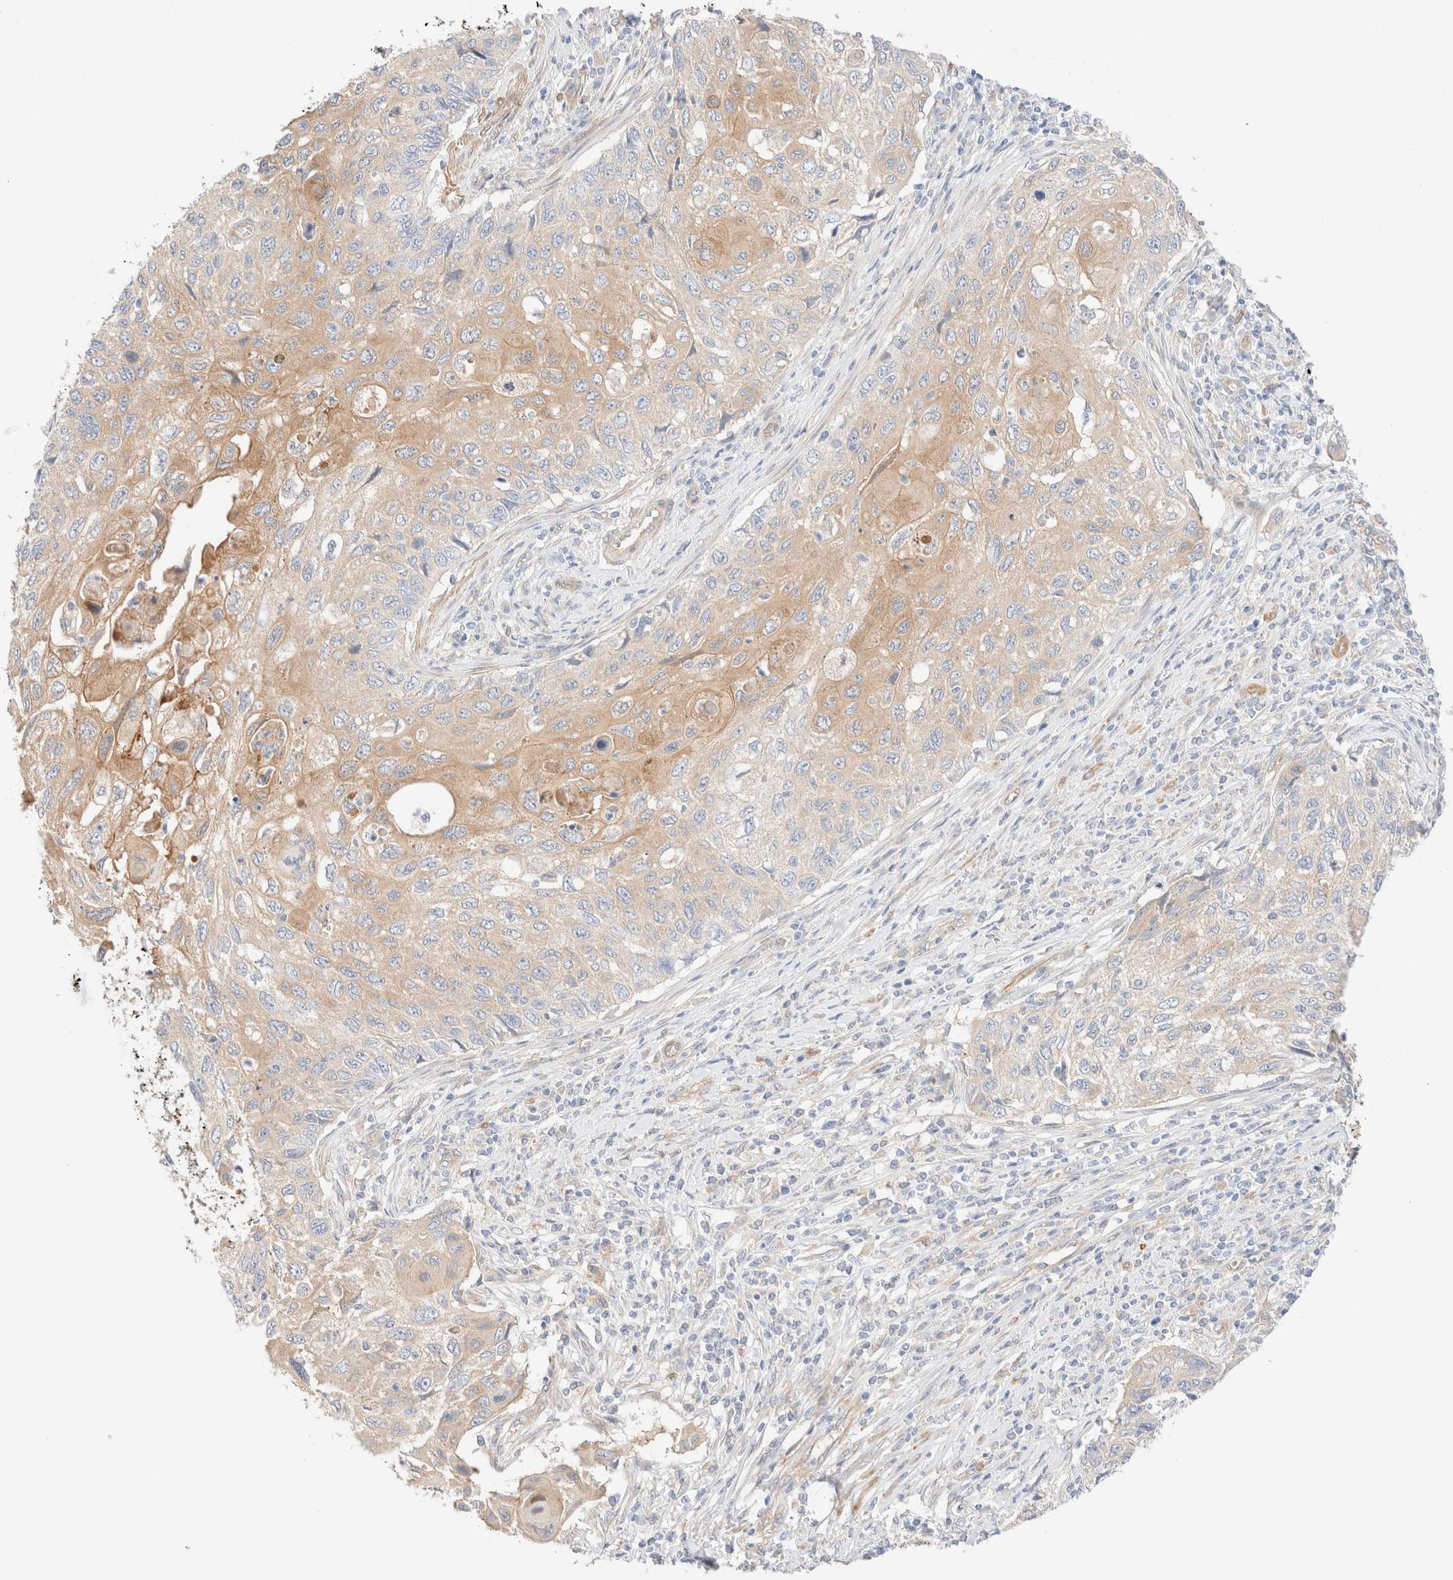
{"staining": {"intensity": "weak", "quantity": ">75%", "location": "cytoplasmic/membranous"}, "tissue": "cervical cancer", "cell_type": "Tumor cells", "image_type": "cancer", "snomed": [{"axis": "morphology", "description": "Squamous cell carcinoma, NOS"}, {"axis": "topography", "description": "Cervix"}], "caption": "Protein staining by IHC shows weak cytoplasmic/membranous staining in about >75% of tumor cells in cervical cancer (squamous cell carcinoma). The staining was performed using DAB, with brown indicating positive protein expression. Nuclei are stained blue with hematoxylin.", "gene": "NIBAN2", "patient": {"sex": "female", "age": 70}}